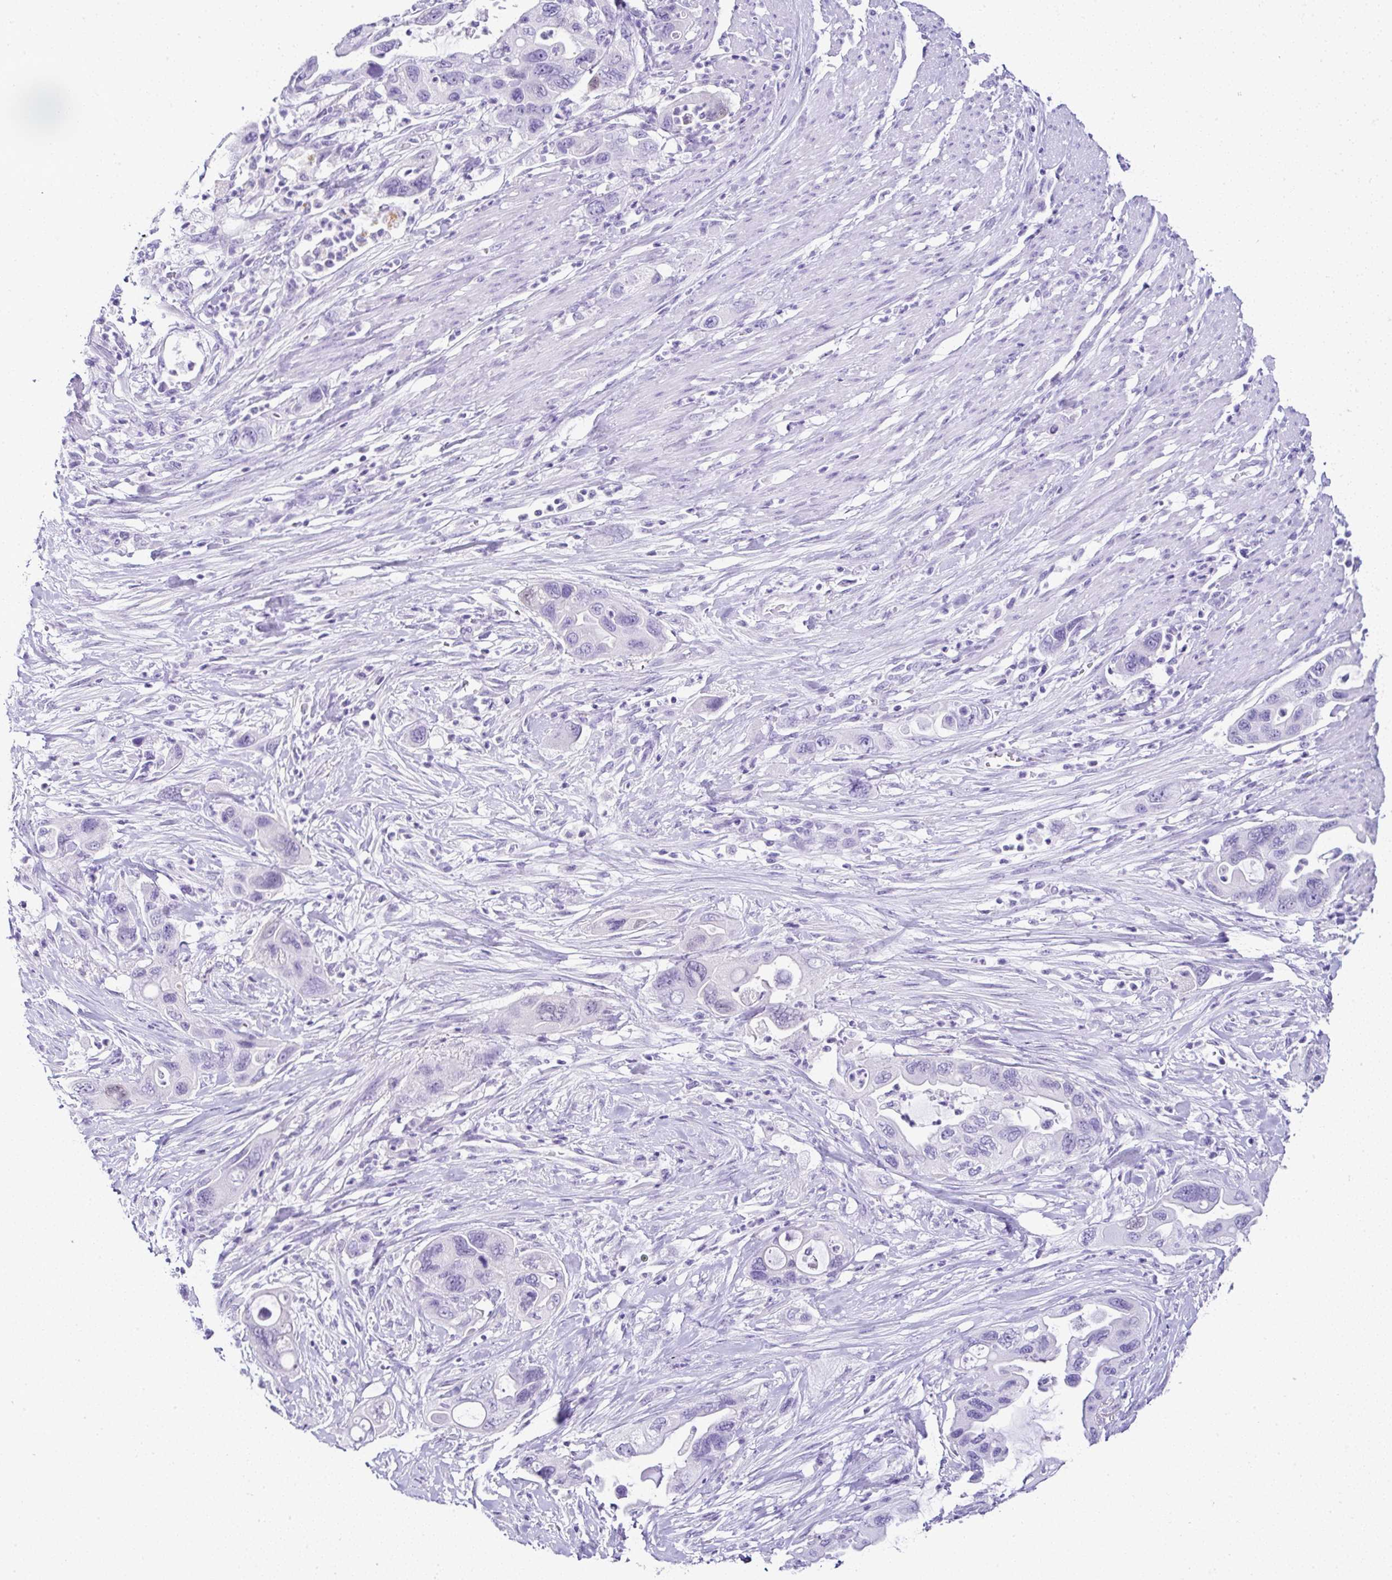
{"staining": {"intensity": "negative", "quantity": "none", "location": "none"}, "tissue": "pancreatic cancer", "cell_type": "Tumor cells", "image_type": "cancer", "snomed": [{"axis": "morphology", "description": "Adenocarcinoma, NOS"}, {"axis": "topography", "description": "Pancreas"}], "caption": "High magnification brightfield microscopy of pancreatic cancer (adenocarcinoma) stained with DAB (brown) and counterstained with hematoxylin (blue): tumor cells show no significant staining. Nuclei are stained in blue.", "gene": "SERPINB3", "patient": {"sex": "female", "age": 71}}